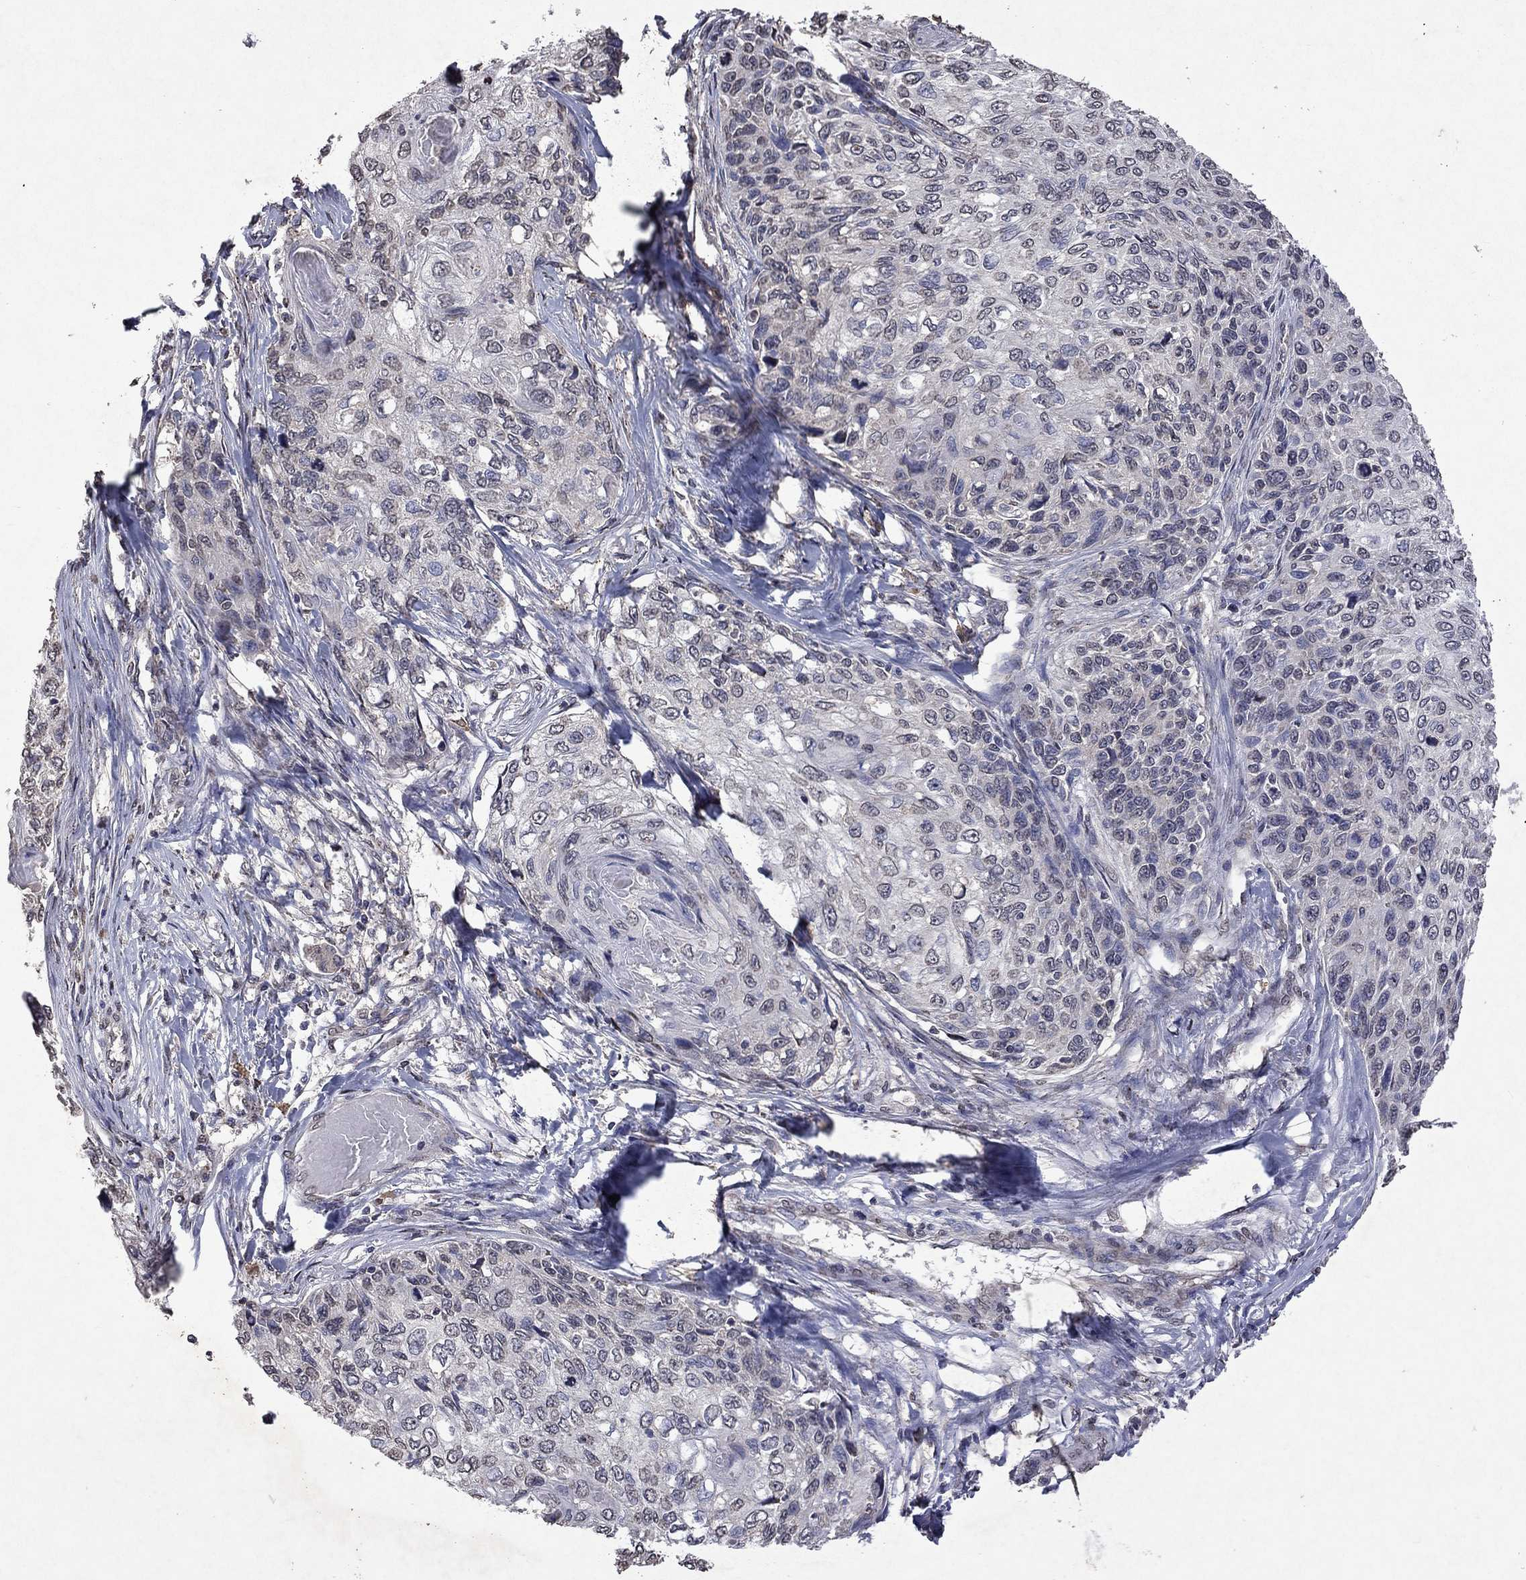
{"staining": {"intensity": "negative", "quantity": "none", "location": "none"}, "tissue": "skin cancer", "cell_type": "Tumor cells", "image_type": "cancer", "snomed": [{"axis": "morphology", "description": "Squamous cell carcinoma, NOS"}, {"axis": "topography", "description": "Skin"}], "caption": "Tumor cells are negative for protein expression in human squamous cell carcinoma (skin).", "gene": "TTC38", "patient": {"sex": "male", "age": 92}}